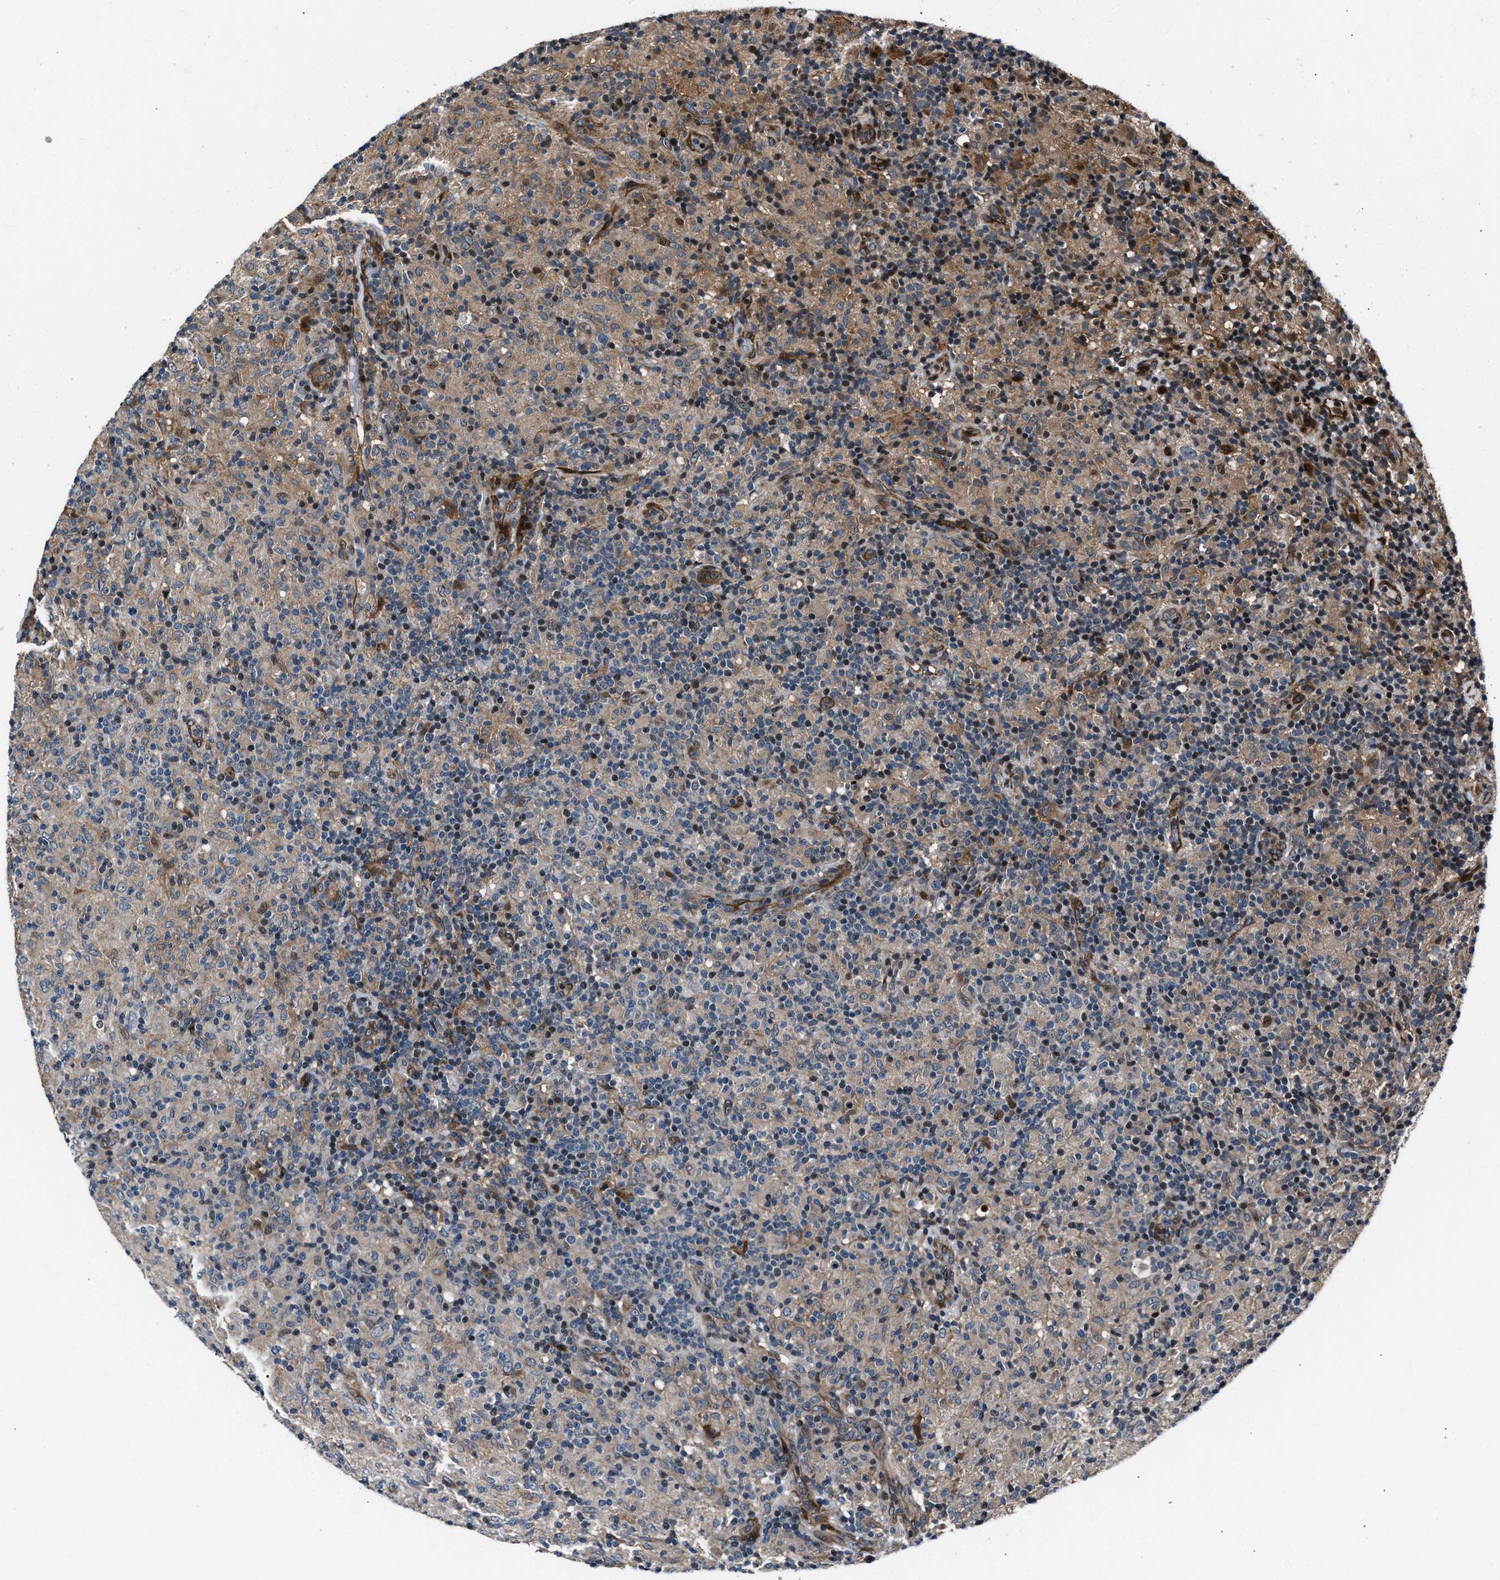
{"staining": {"intensity": "moderate", "quantity": "<25%", "location": "cytoplasmic/membranous"}, "tissue": "lymphoma", "cell_type": "Tumor cells", "image_type": "cancer", "snomed": [{"axis": "morphology", "description": "Hodgkin's disease, NOS"}, {"axis": "topography", "description": "Lymph node"}], "caption": "Hodgkin's disease tissue displays moderate cytoplasmic/membranous expression in approximately <25% of tumor cells, visualized by immunohistochemistry.", "gene": "DYNC2I1", "patient": {"sex": "male", "age": 70}}